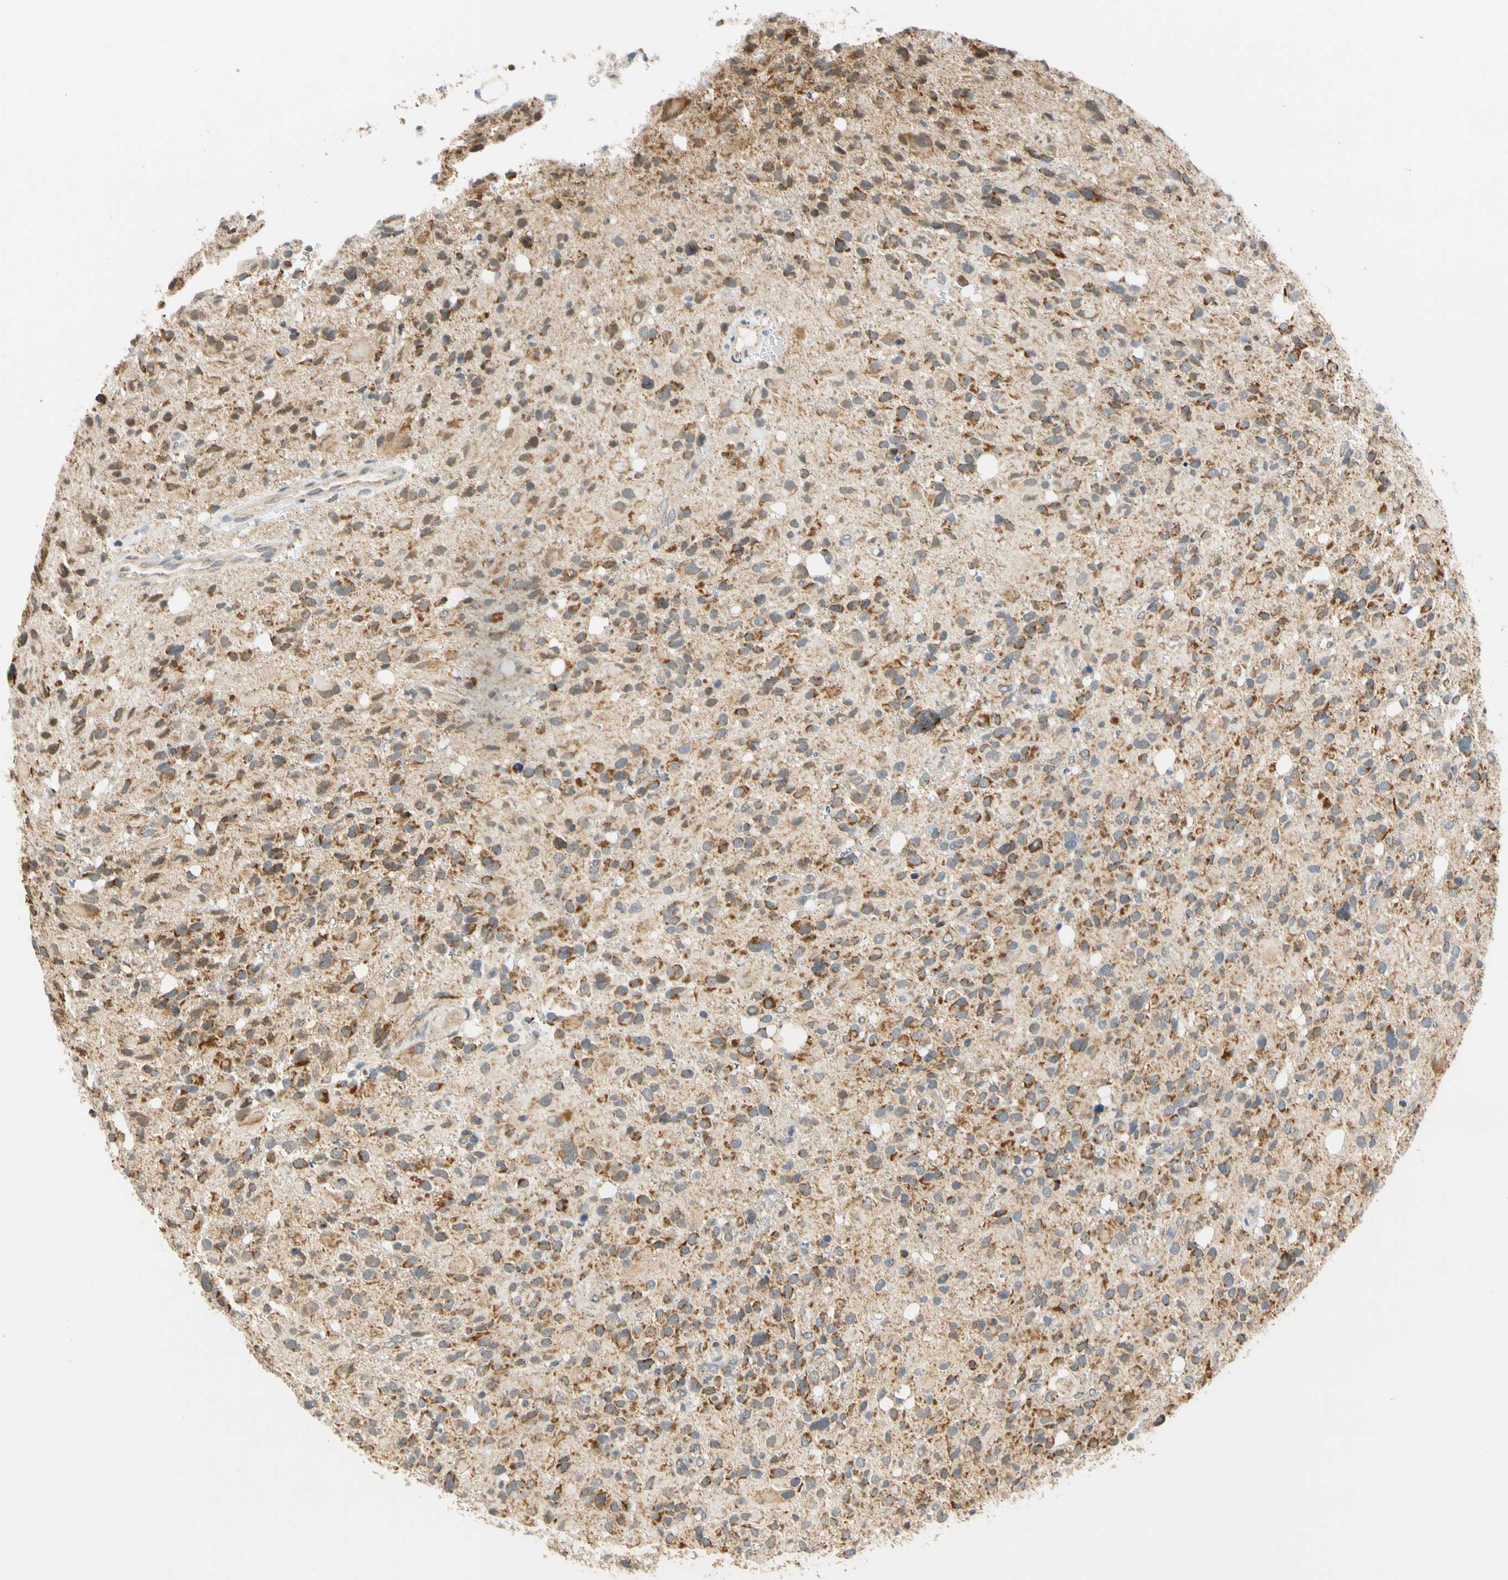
{"staining": {"intensity": "moderate", "quantity": ">75%", "location": "cytoplasmic/membranous"}, "tissue": "glioma", "cell_type": "Tumor cells", "image_type": "cancer", "snomed": [{"axis": "morphology", "description": "Glioma, malignant, High grade"}, {"axis": "topography", "description": "Brain"}], "caption": "Immunohistochemistry (IHC) micrograph of glioma stained for a protein (brown), which shows medium levels of moderate cytoplasmic/membranous staining in about >75% of tumor cells.", "gene": "SFXN3", "patient": {"sex": "male", "age": 48}}